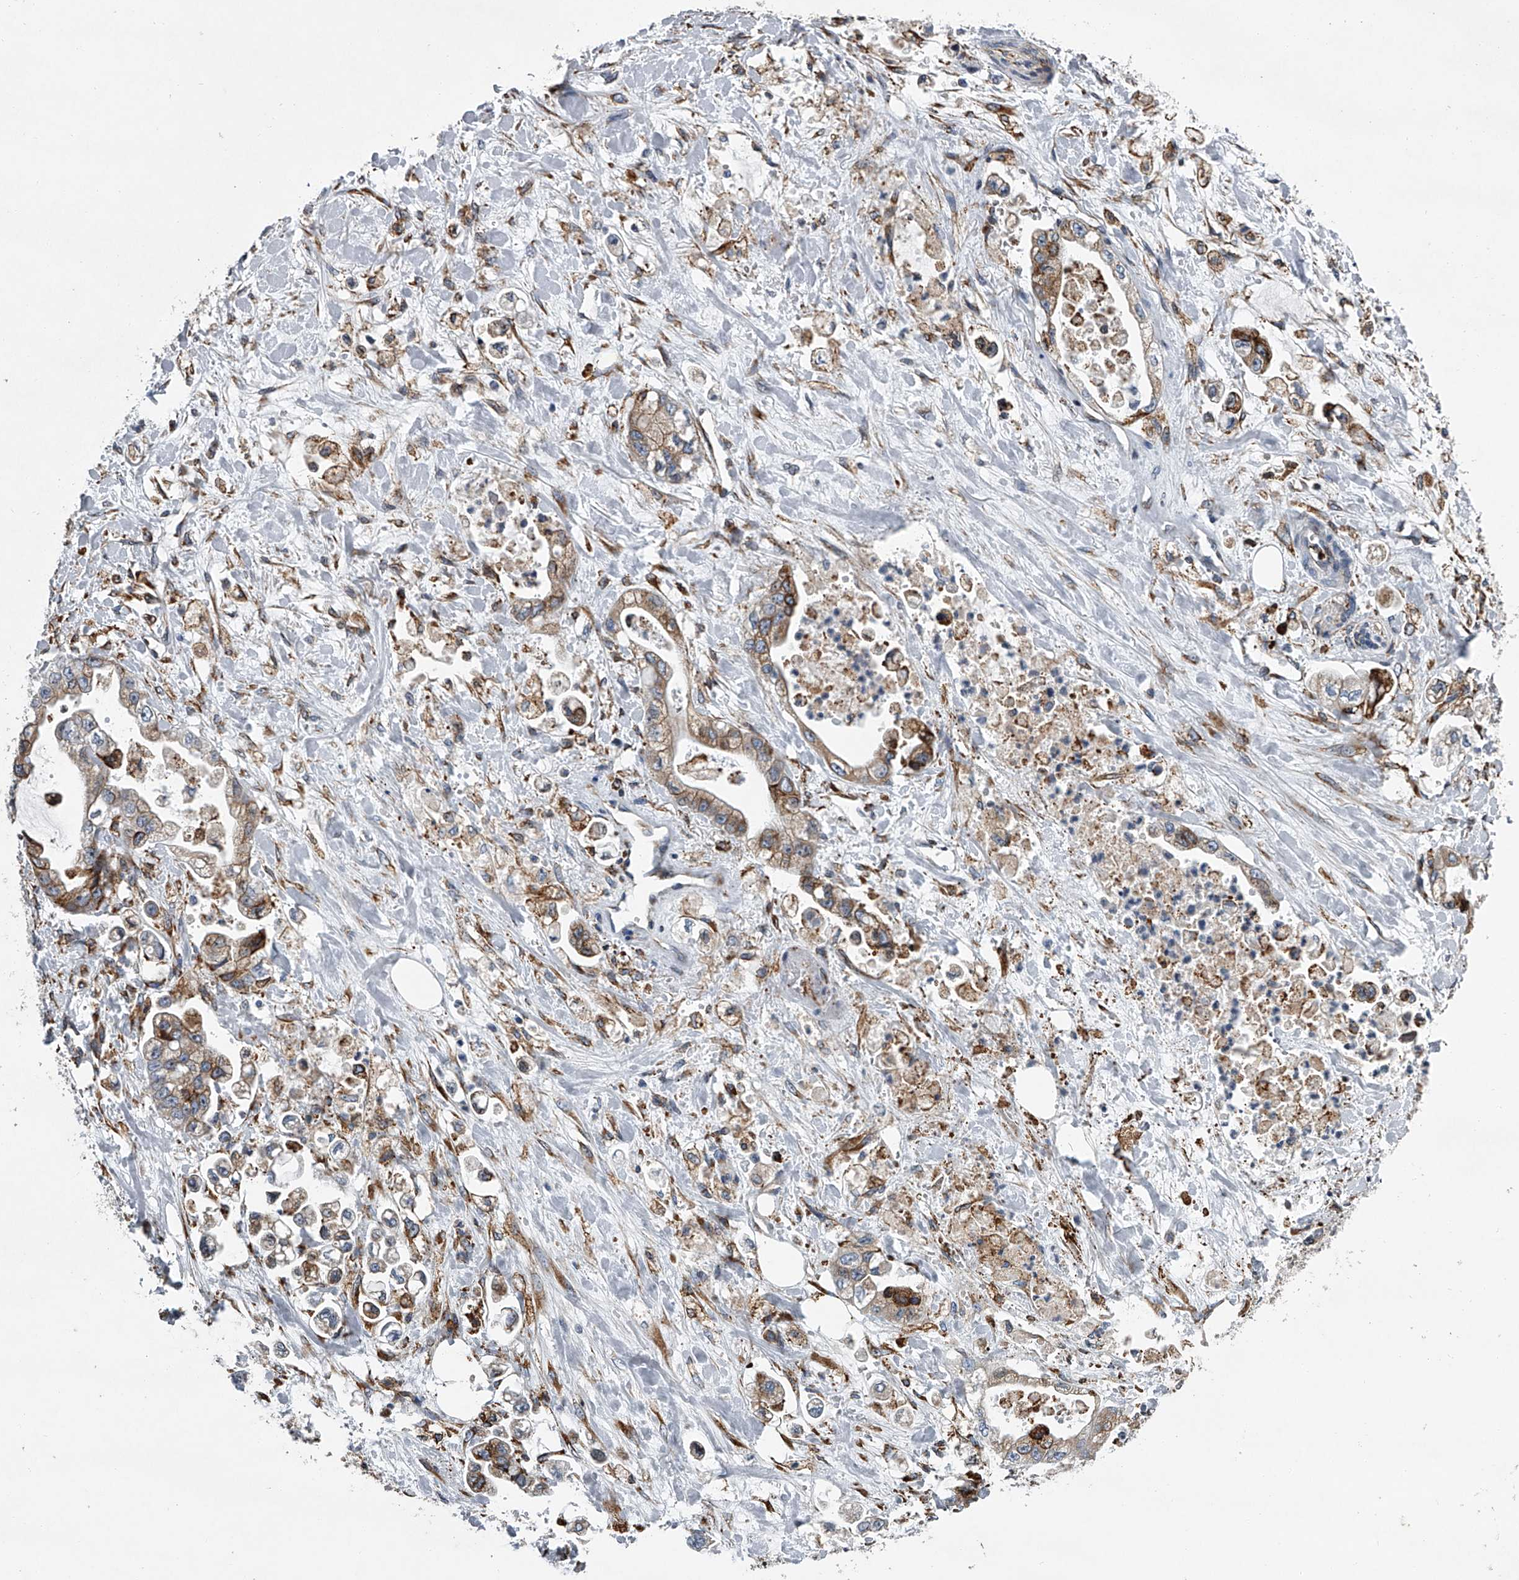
{"staining": {"intensity": "moderate", "quantity": ">75%", "location": "cytoplasmic/membranous"}, "tissue": "stomach cancer", "cell_type": "Tumor cells", "image_type": "cancer", "snomed": [{"axis": "morphology", "description": "Adenocarcinoma, NOS"}, {"axis": "topography", "description": "Stomach"}], "caption": "IHC photomicrograph of neoplastic tissue: stomach adenocarcinoma stained using IHC shows medium levels of moderate protein expression localized specifically in the cytoplasmic/membranous of tumor cells, appearing as a cytoplasmic/membranous brown color.", "gene": "TMEM63C", "patient": {"sex": "male", "age": 62}}